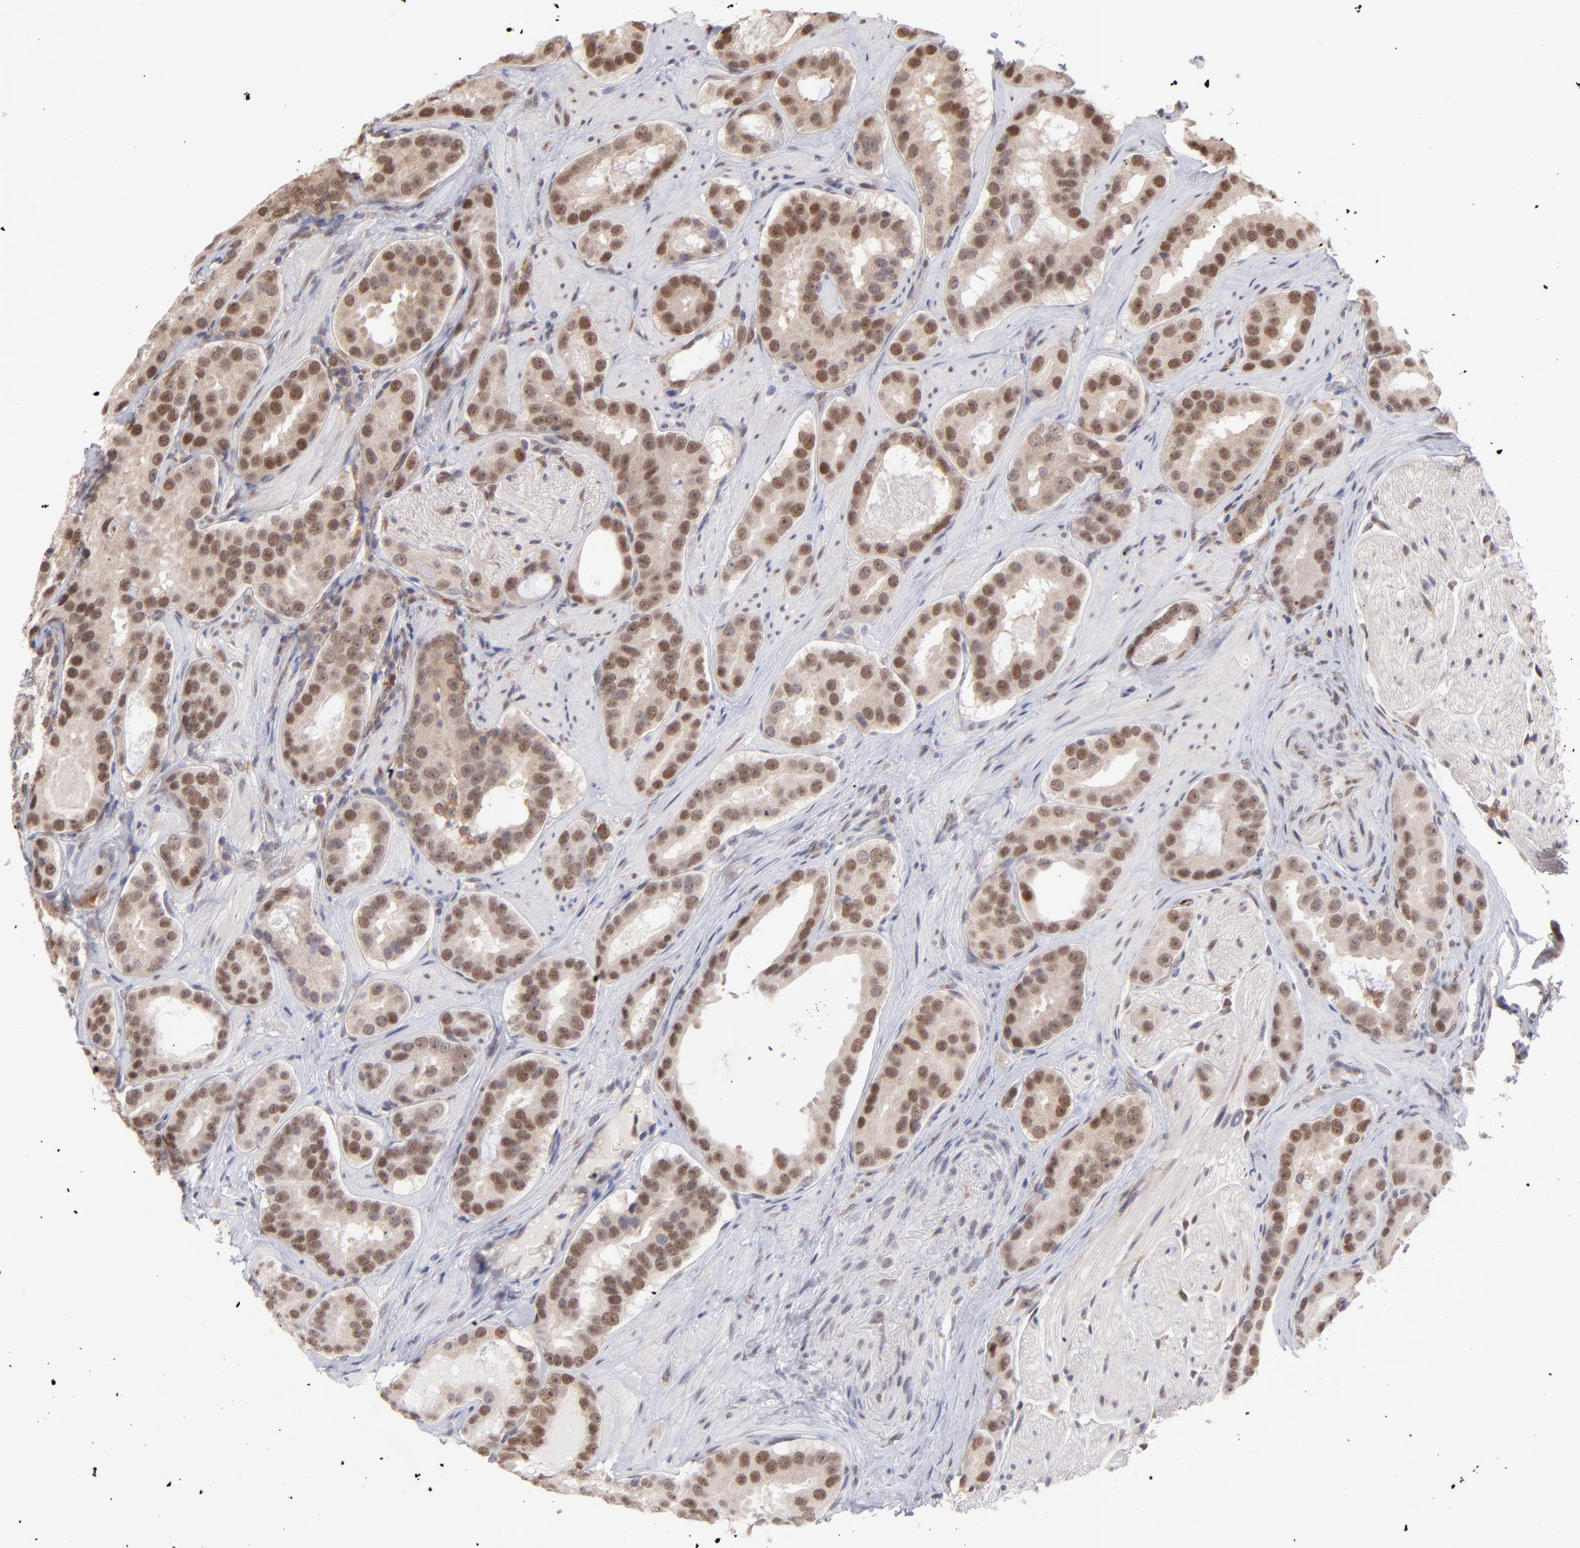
{"staining": {"intensity": "moderate", "quantity": ">75%", "location": "nuclear"}, "tissue": "prostate cancer", "cell_type": "Tumor cells", "image_type": "cancer", "snomed": [{"axis": "morphology", "description": "Adenocarcinoma, Low grade"}, {"axis": "topography", "description": "Prostate"}], "caption": "Protein expression analysis of prostate cancer shows moderate nuclear staining in about >75% of tumor cells.", "gene": "OAS1", "patient": {"sex": "male", "age": 59}}